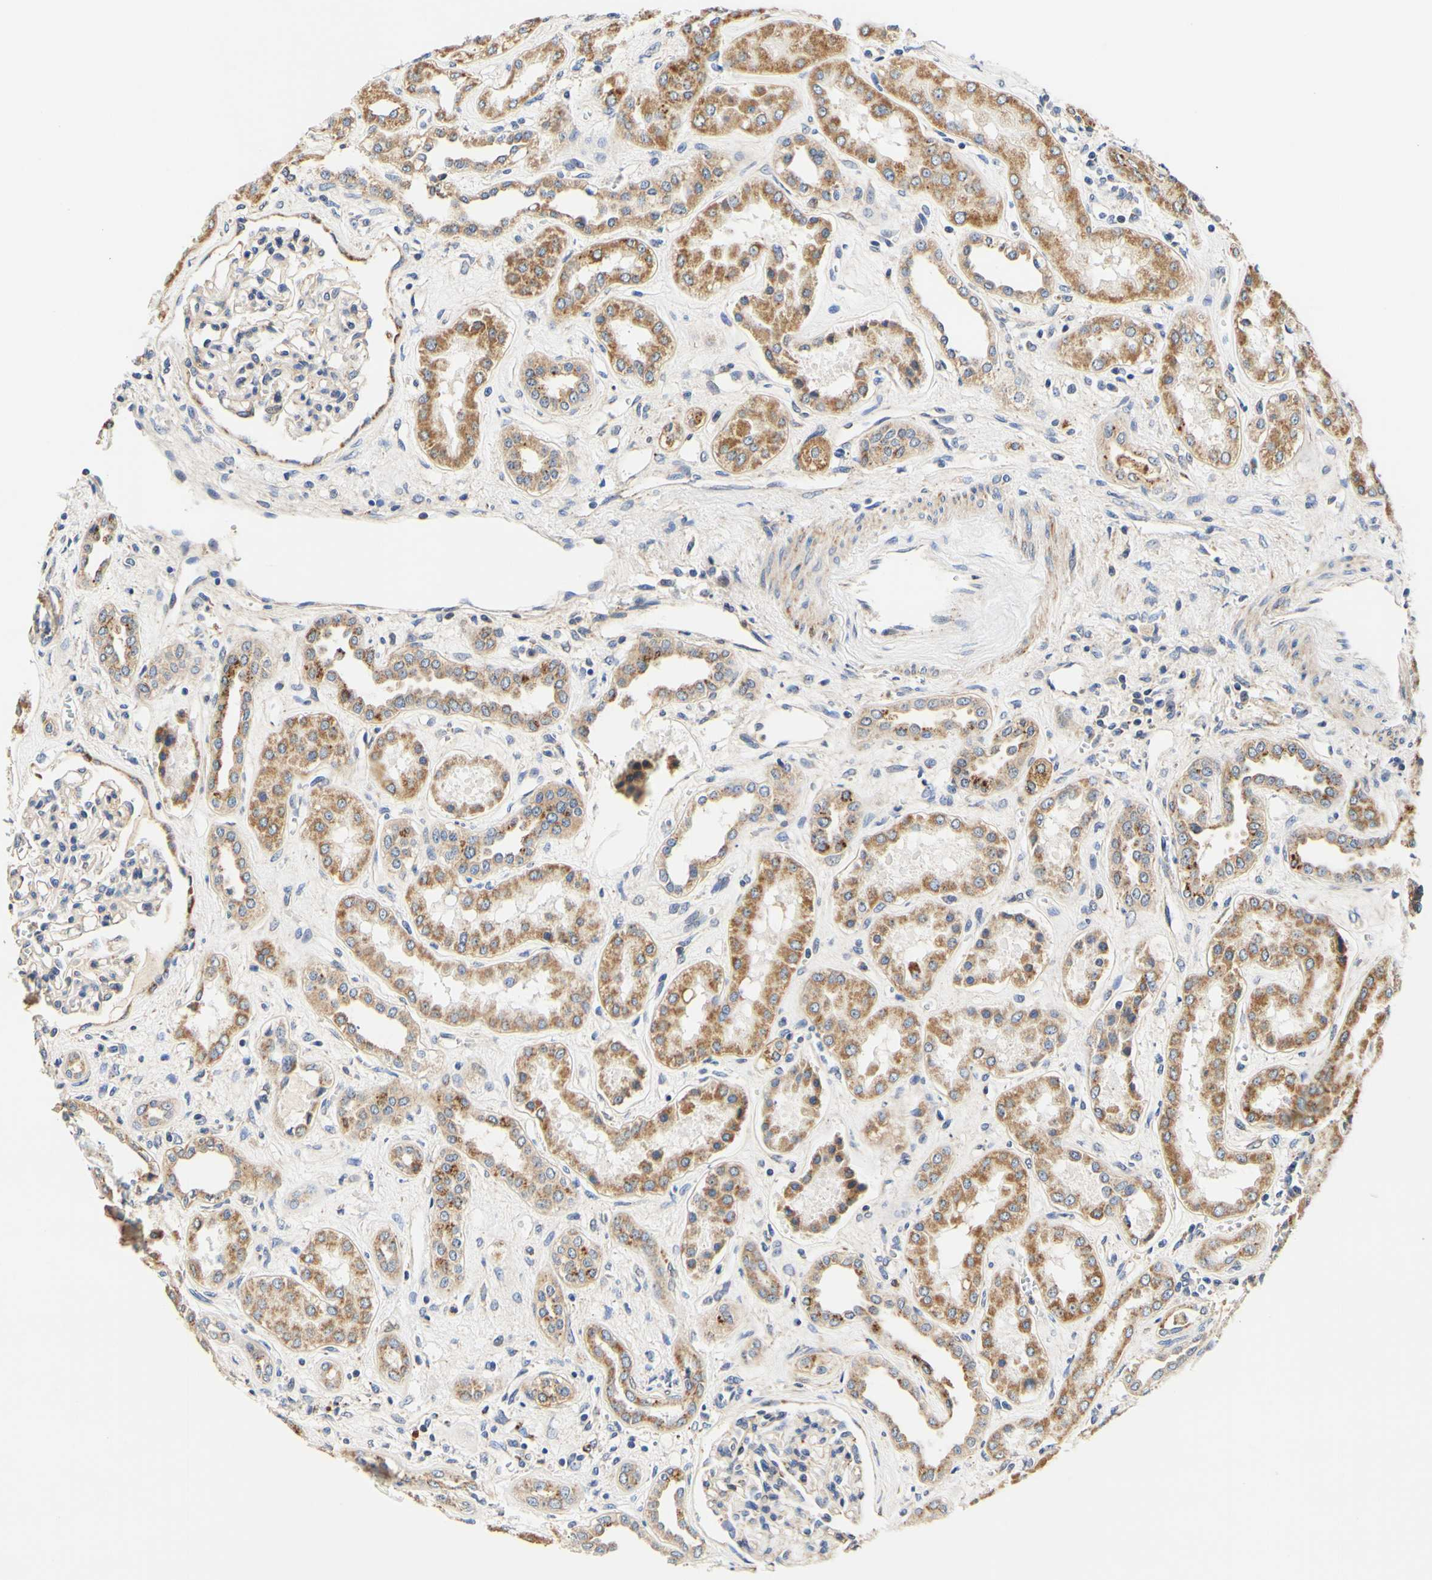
{"staining": {"intensity": "negative", "quantity": "none", "location": "none"}, "tissue": "kidney", "cell_type": "Cells in glomeruli", "image_type": "normal", "snomed": [{"axis": "morphology", "description": "Normal tissue, NOS"}, {"axis": "topography", "description": "Kidney"}], "caption": "The image demonstrates no significant expression in cells in glomeruli of kidney. (DAB (3,3'-diaminobenzidine) IHC with hematoxylin counter stain).", "gene": "CAMK4", "patient": {"sex": "male", "age": 59}}